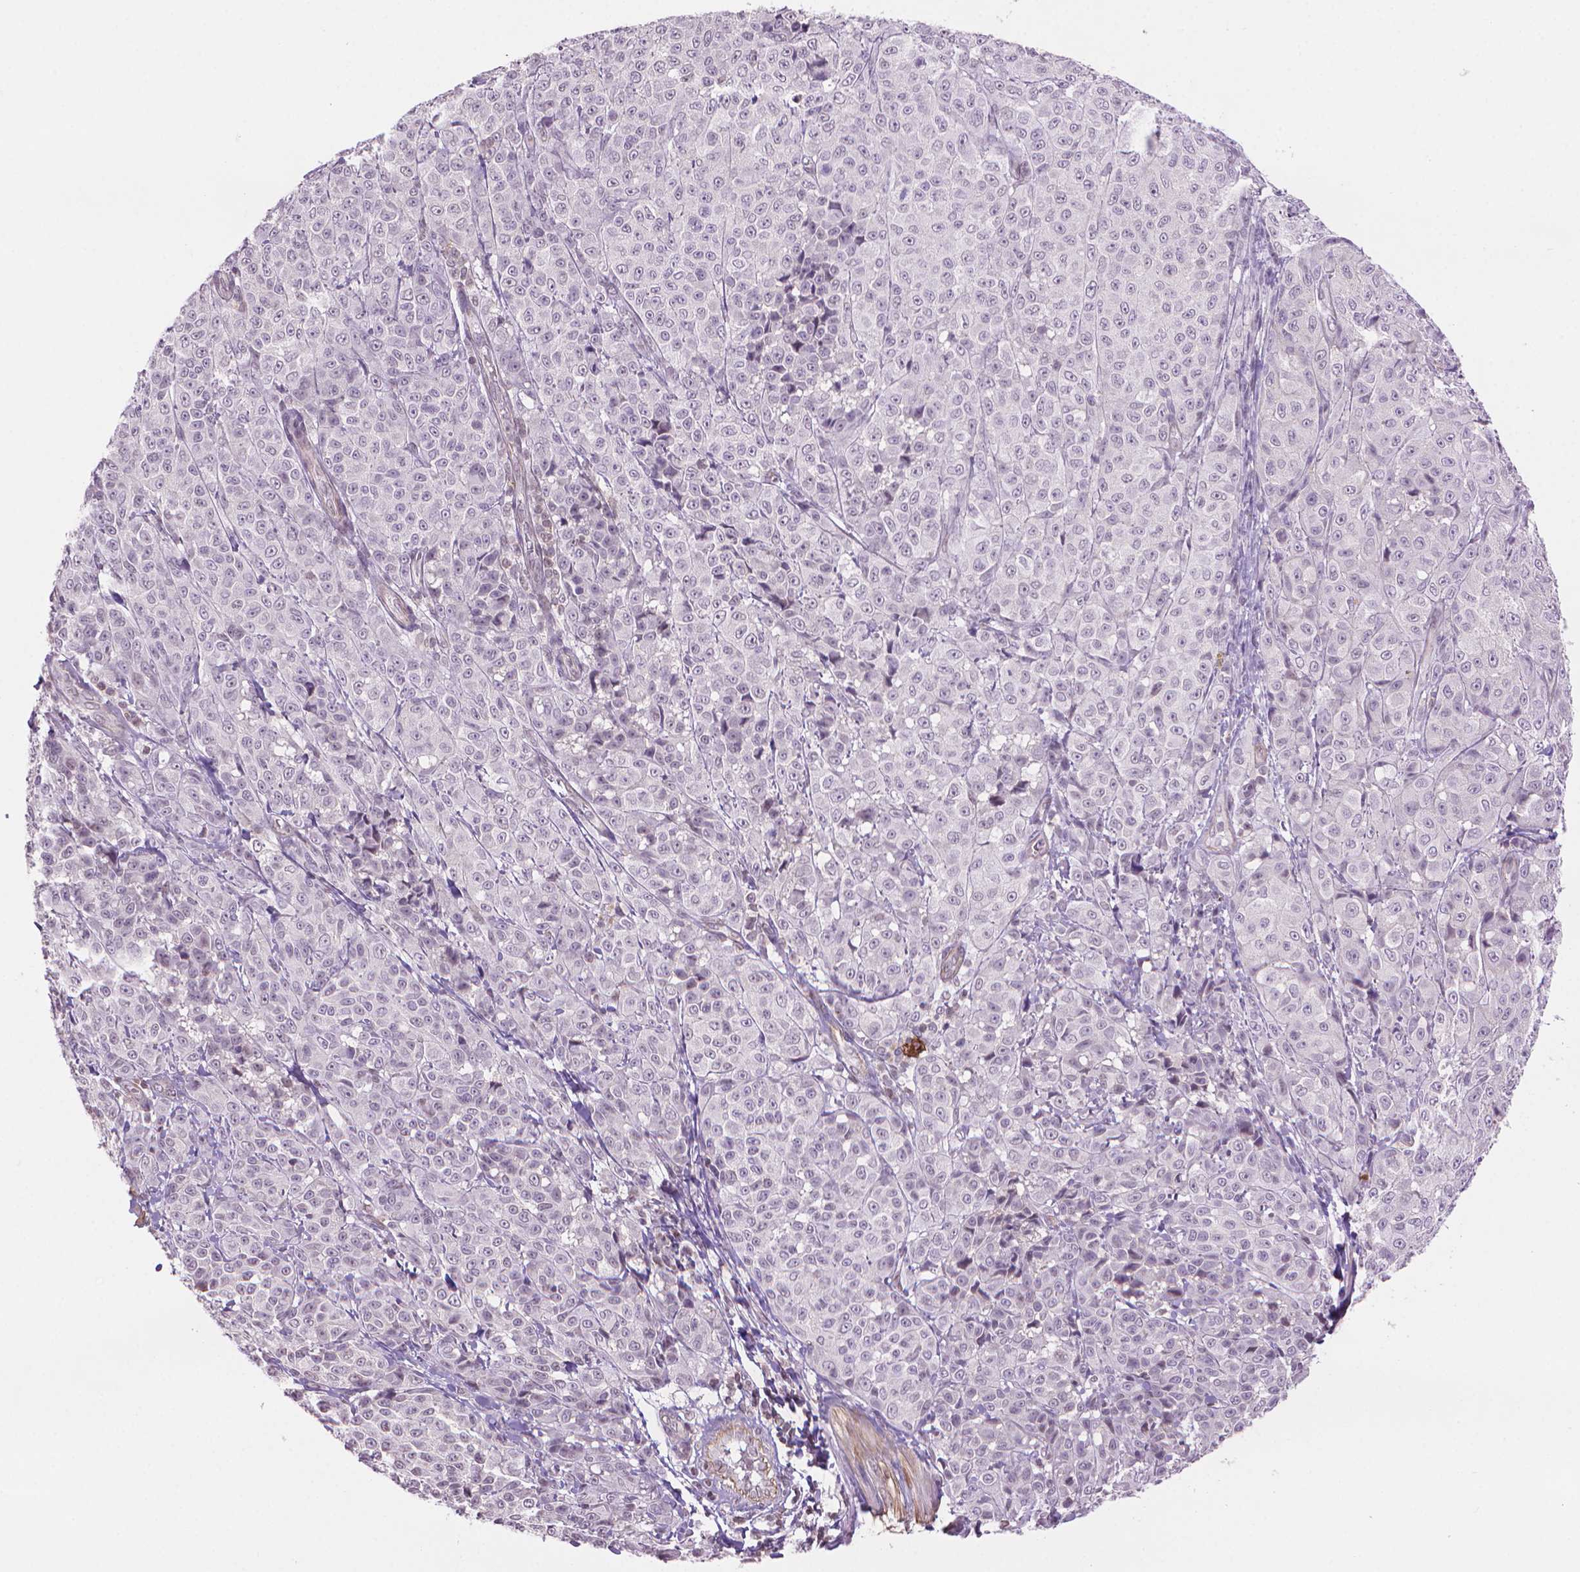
{"staining": {"intensity": "negative", "quantity": "none", "location": "none"}, "tissue": "melanoma", "cell_type": "Tumor cells", "image_type": "cancer", "snomed": [{"axis": "morphology", "description": "Malignant melanoma, NOS"}, {"axis": "topography", "description": "Skin"}], "caption": "DAB immunohistochemical staining of human malignant melanoma reveals no significant expression in tumor cells.", "gene": "TMEM184A", "patient": {"sex": "male", "age": 89}}